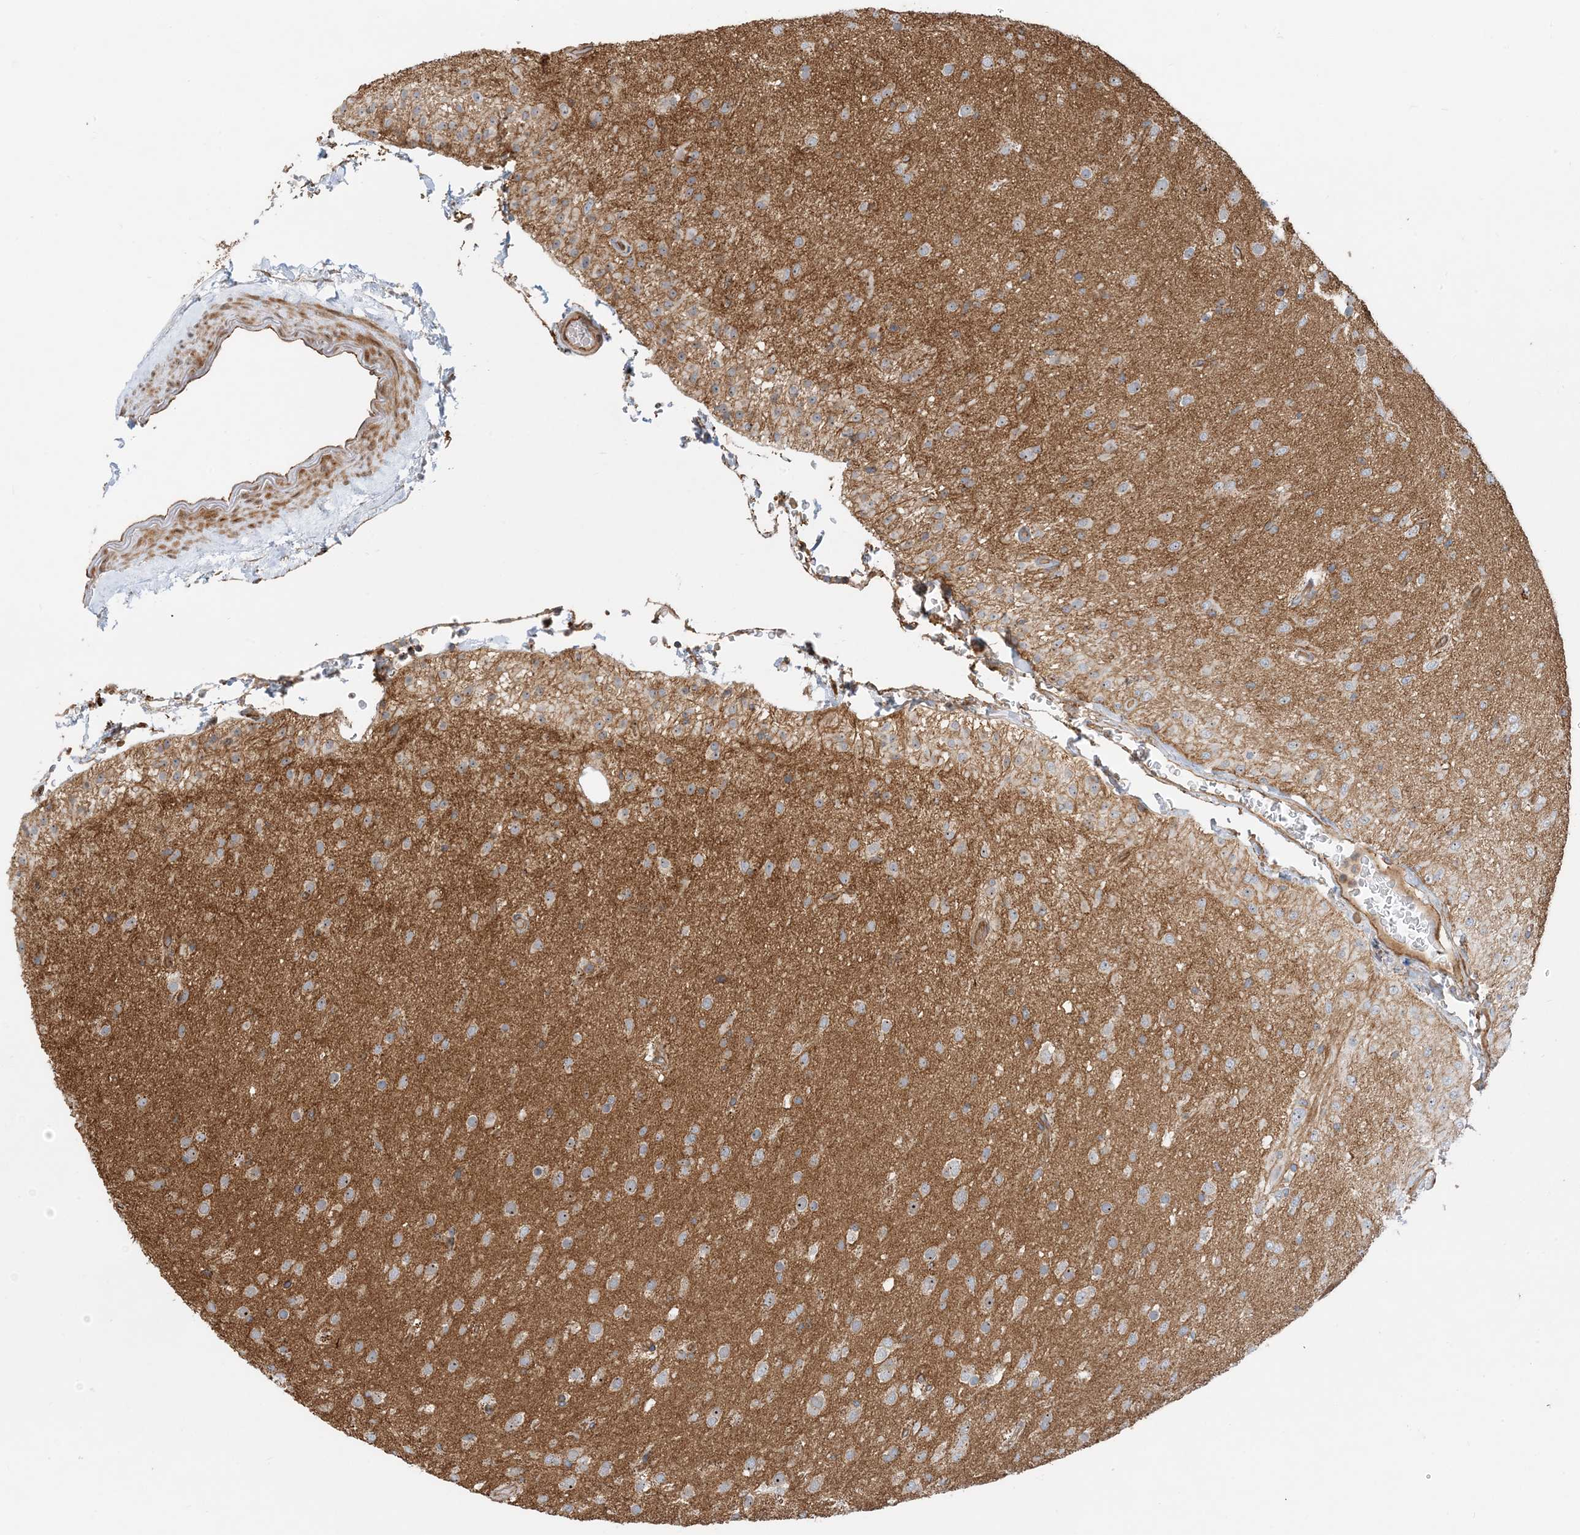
{"staining": {"intensity": "weak", "quantity": "<25%", "location": "cytoplasmic/membranous"}, "tissue": "glioma", "cell_type": "Tumor cells", "image_type": "cancer", "snomed": [{"axis": "morphology", "description": "Glioma, malignant, Low grade"}, {"axis": "topography", "description": "Brain"}], "caption": "IHC of glioma shows no staining in tumor cells.", "gene": "MYL5", "patient": {"sex": "male", "age": 65}}